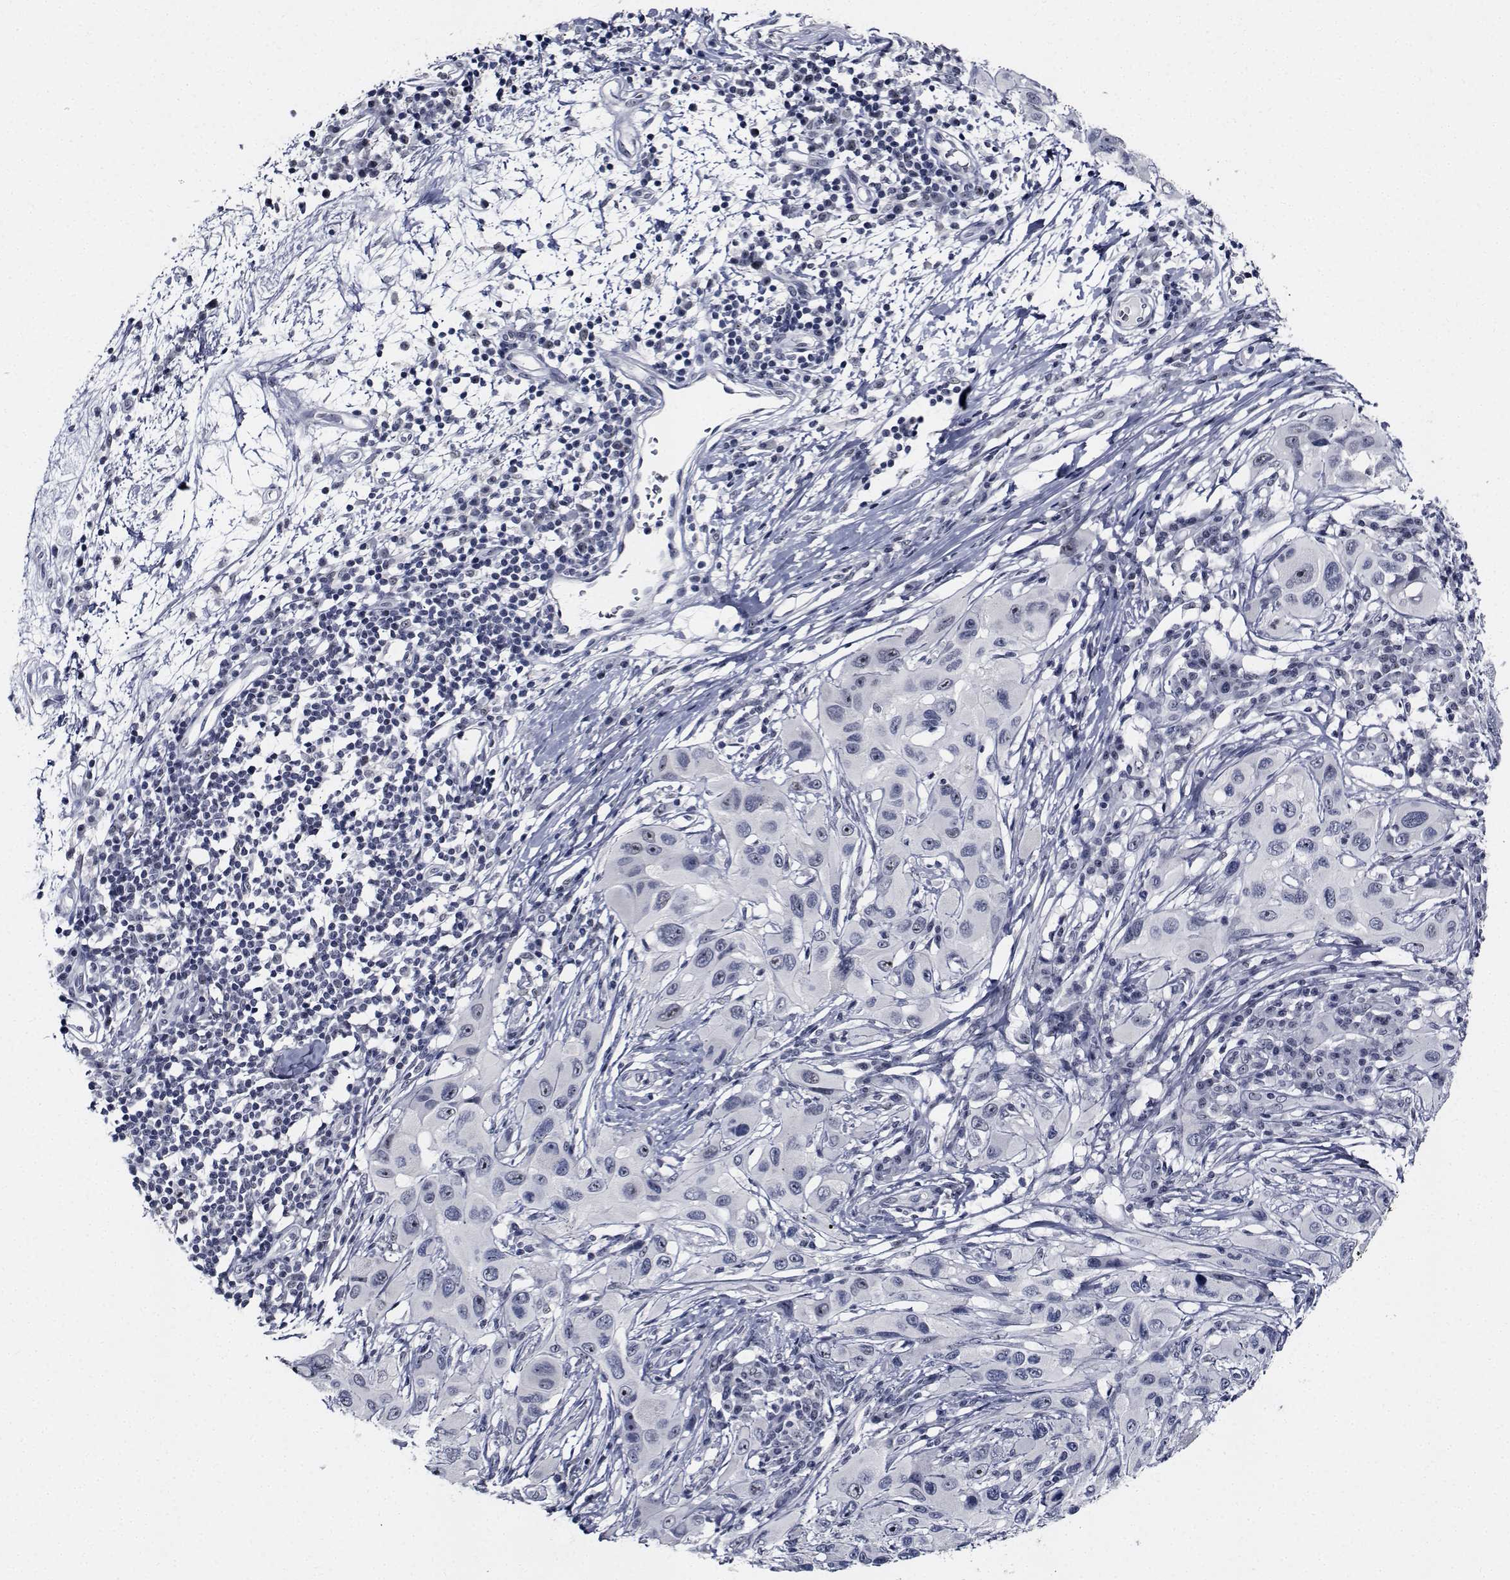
{"staining": {"intensity": "negative", "quantity": "none", "location": "none"}, "tissue": "melanoma", "cell_type": "Tumor cells", "image_type": "cancer", "snomed": [{"axis": "morphology", "description": "Malignant melanoma, NOS"}, {"axis": "topography", "description": "Skin"}], "caption": "Malignant melanoma was stained to show a protein in brown. There is no significant staining in tumor cells. (DAB (3,3'-diaminobenzidine) immunohistochemistry (IHC) visualized using brightfield microscopy, high magnification).", "gene": "NVL", "patient": {"sex": "male", "age": 53}}